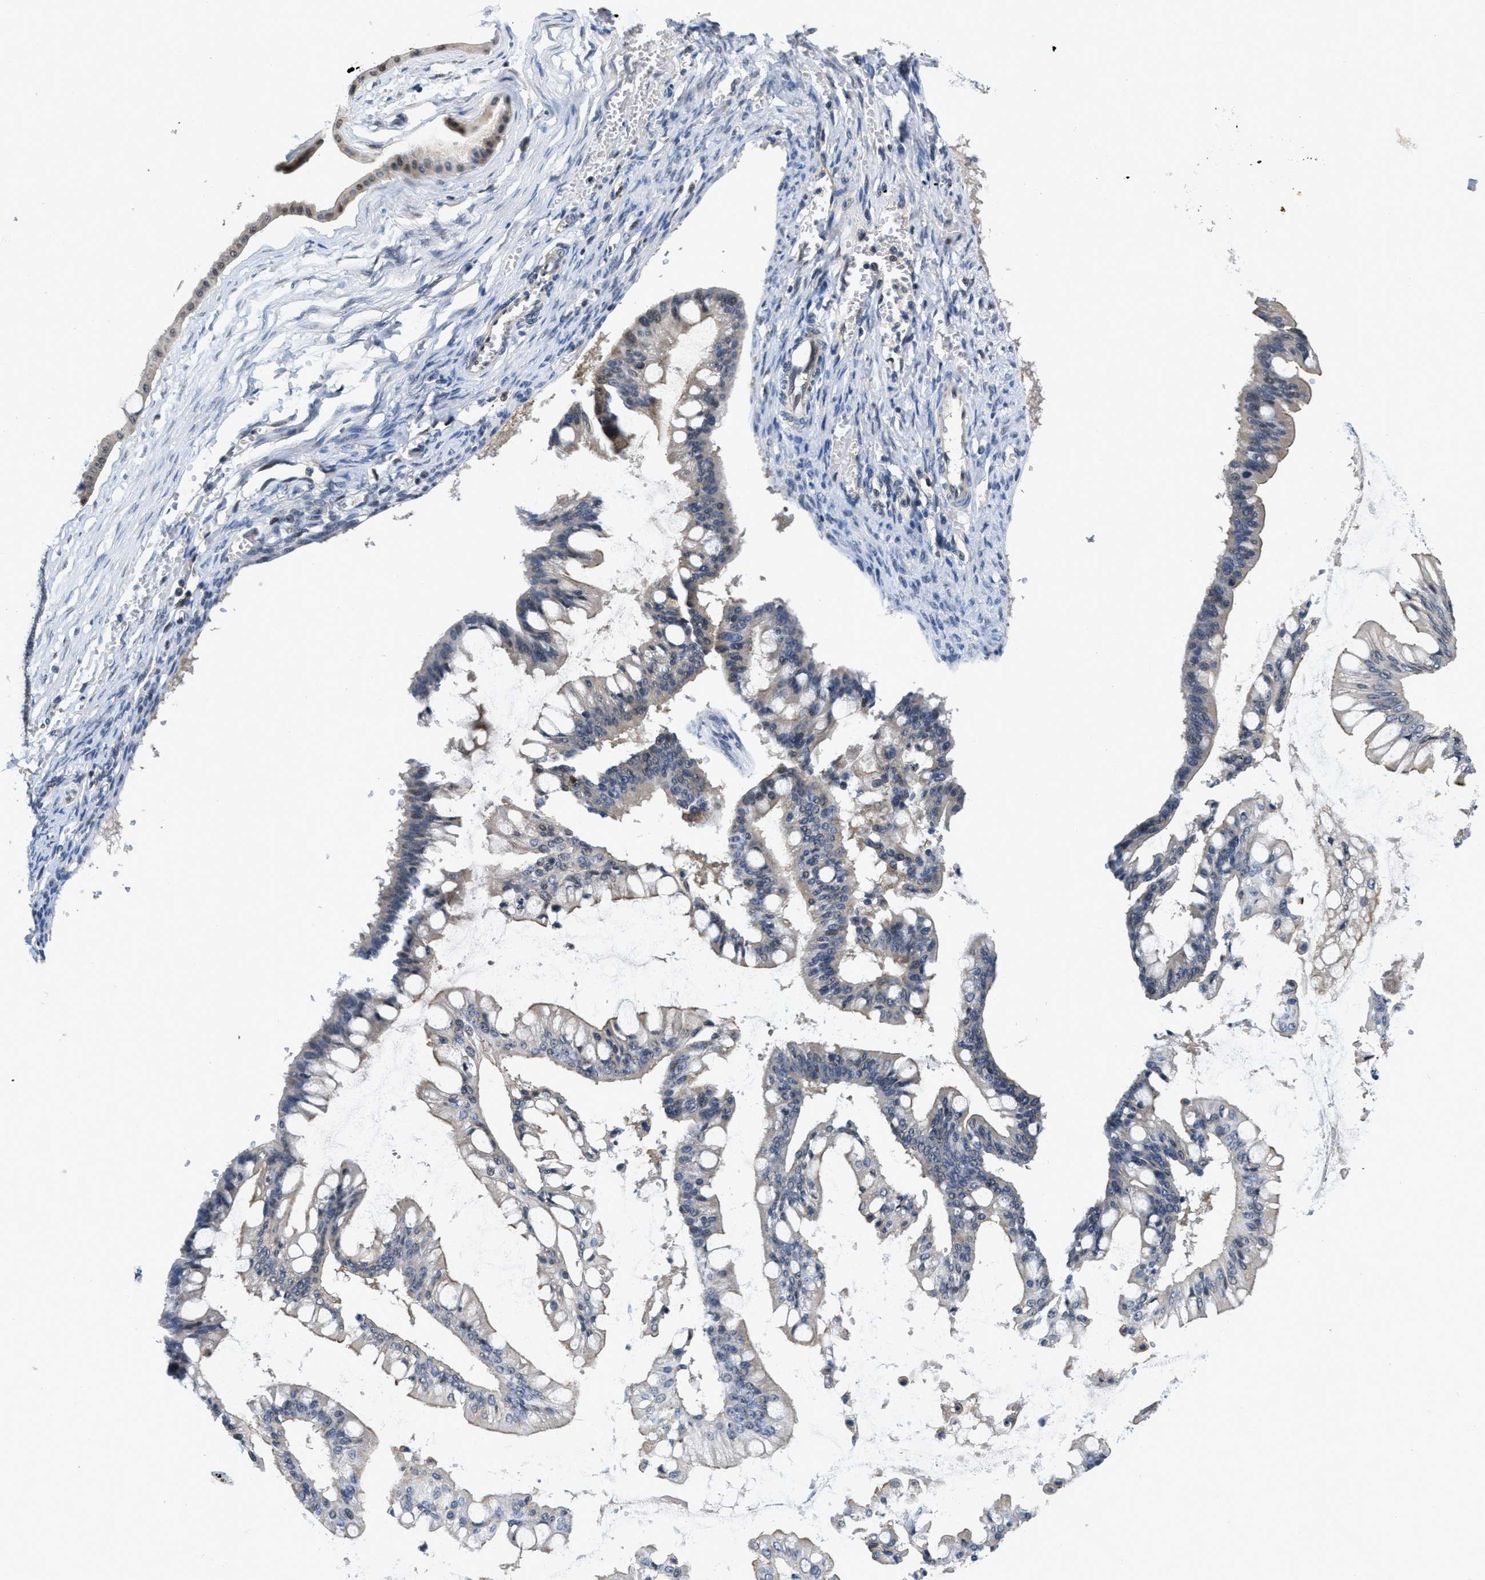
{"staining": {"intensity": "weak", "quantity": "<25%", "location": "cytoplasmic/membranous"}, "tissue": "ovarian cancer", "cell_type": "Tumor cells", "image_type": "cancer", "snomed": [{"axis": "morphology", "description": "Cystadenocarcinoma, mucinous, NOS"}, {"axis": "topography", "description": "Ovary"}], "caption": "Ovarian mucinous cystadenocarcinoma was stained to show a protein in brown. There is no significant expression in tumor cells. Brightfield microscopy of immunohistochemistry (IHC) stained with DAB (3,3'-diaminobenzidine) (brown) and hematoxylin (blue), captured at high magnification.", "gene": "VIP", "patient": {"sex": "female", "age": 73}}